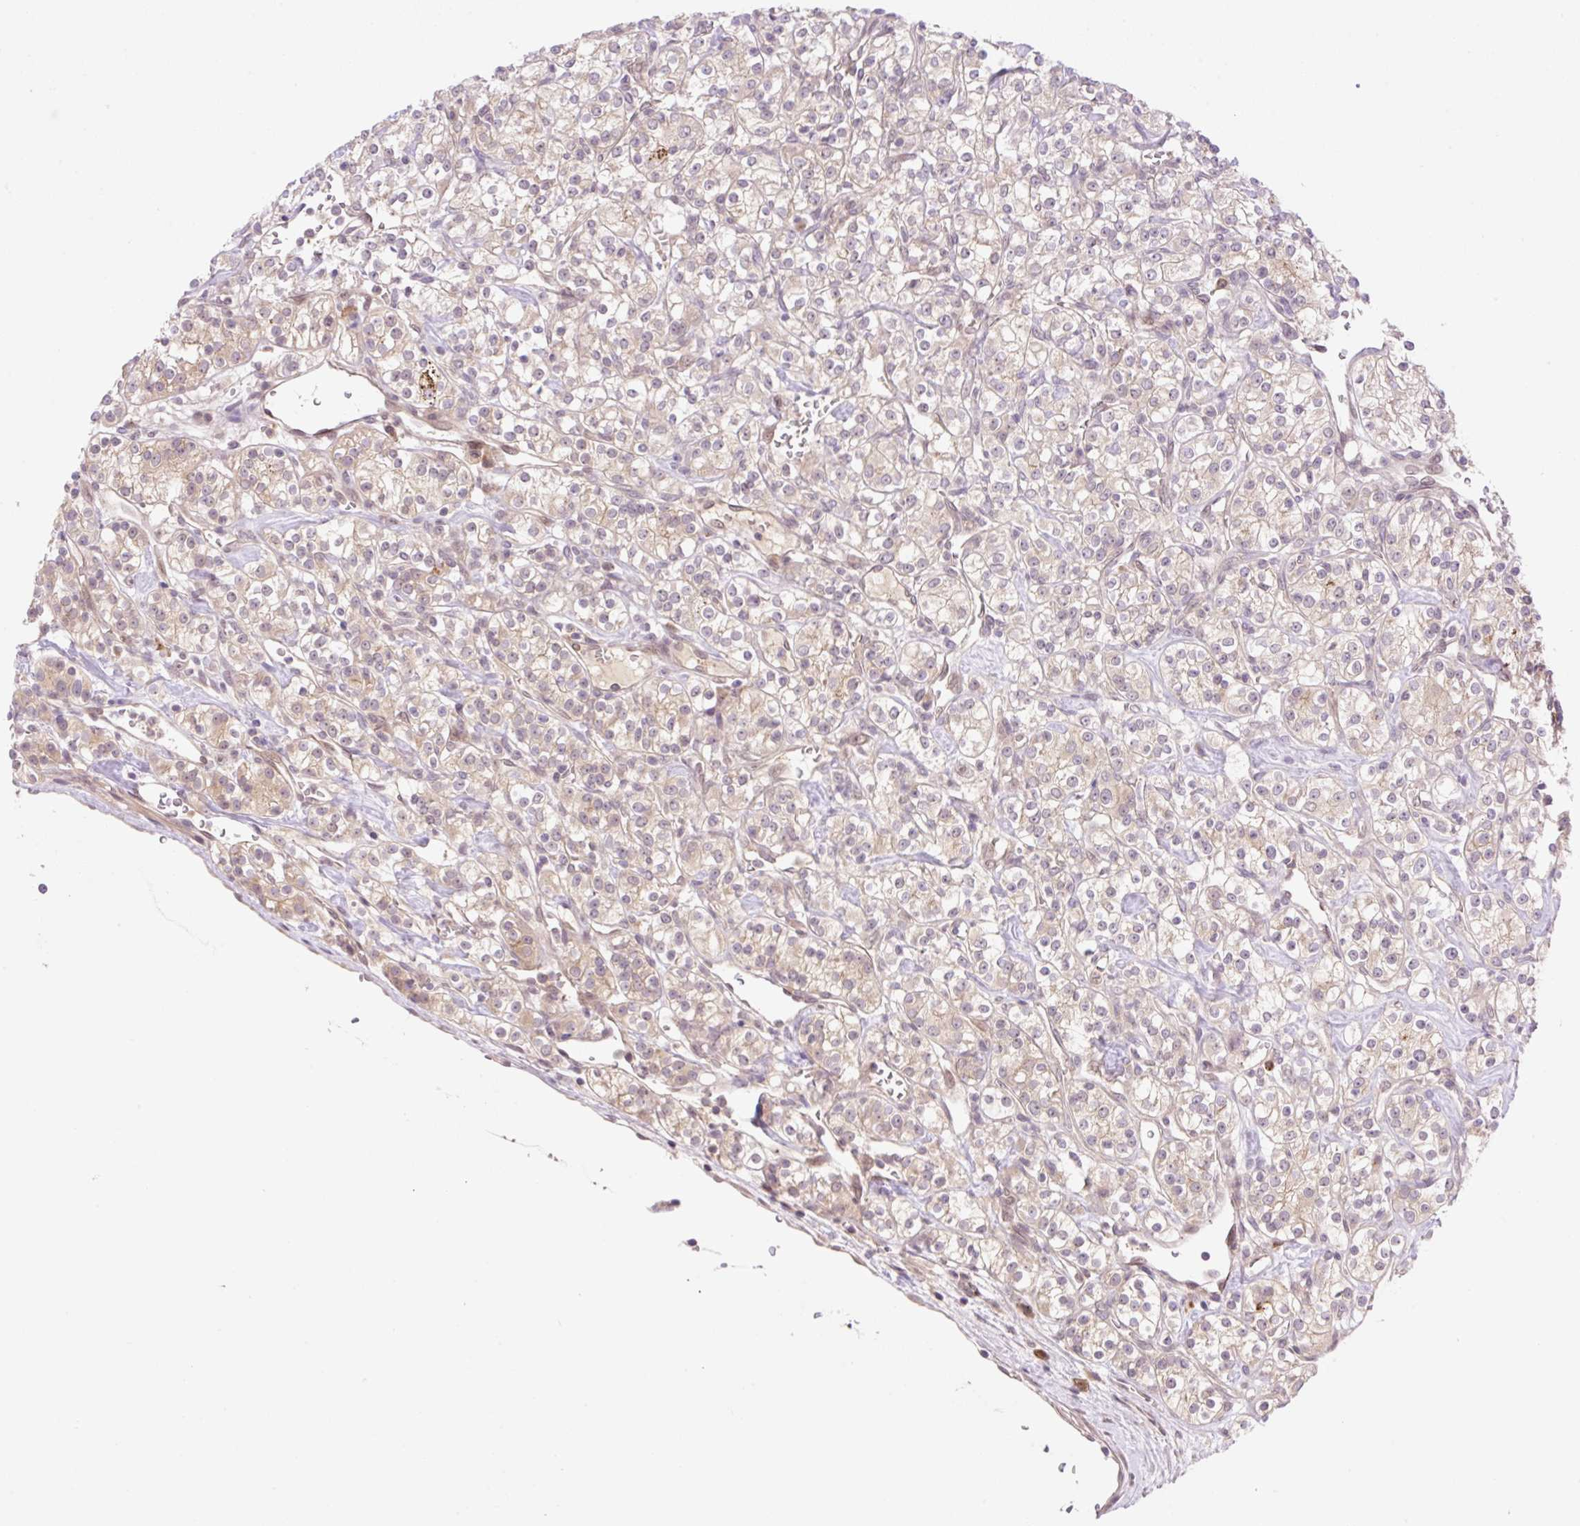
{"staining": {"intensity": "weak", "quantity": "25%-75%", "location": "cytoplasmic/membranous"}, "tissue": "renal cancer", "cell_type": "Tumor cells", "image_type": "cancer", "snomed": [{"axis": "morphology", "description": "Adenocarcinoma, NOS"}, {"axis": "topography", "description": "Kidney"}], "caption": "Immunohistochemistry histopathology image of neoplastic tissue: adenocarcinoma (renal) stained using immunohistochemistry reveals low levels of weak protein expression localized specifically in the cytoplasmic/membranous of tumor cells, appearing as a cytoplasmic/membranous brown color.", "gene": "VPS25", "patient": {"sex": "male", "age": 77}}